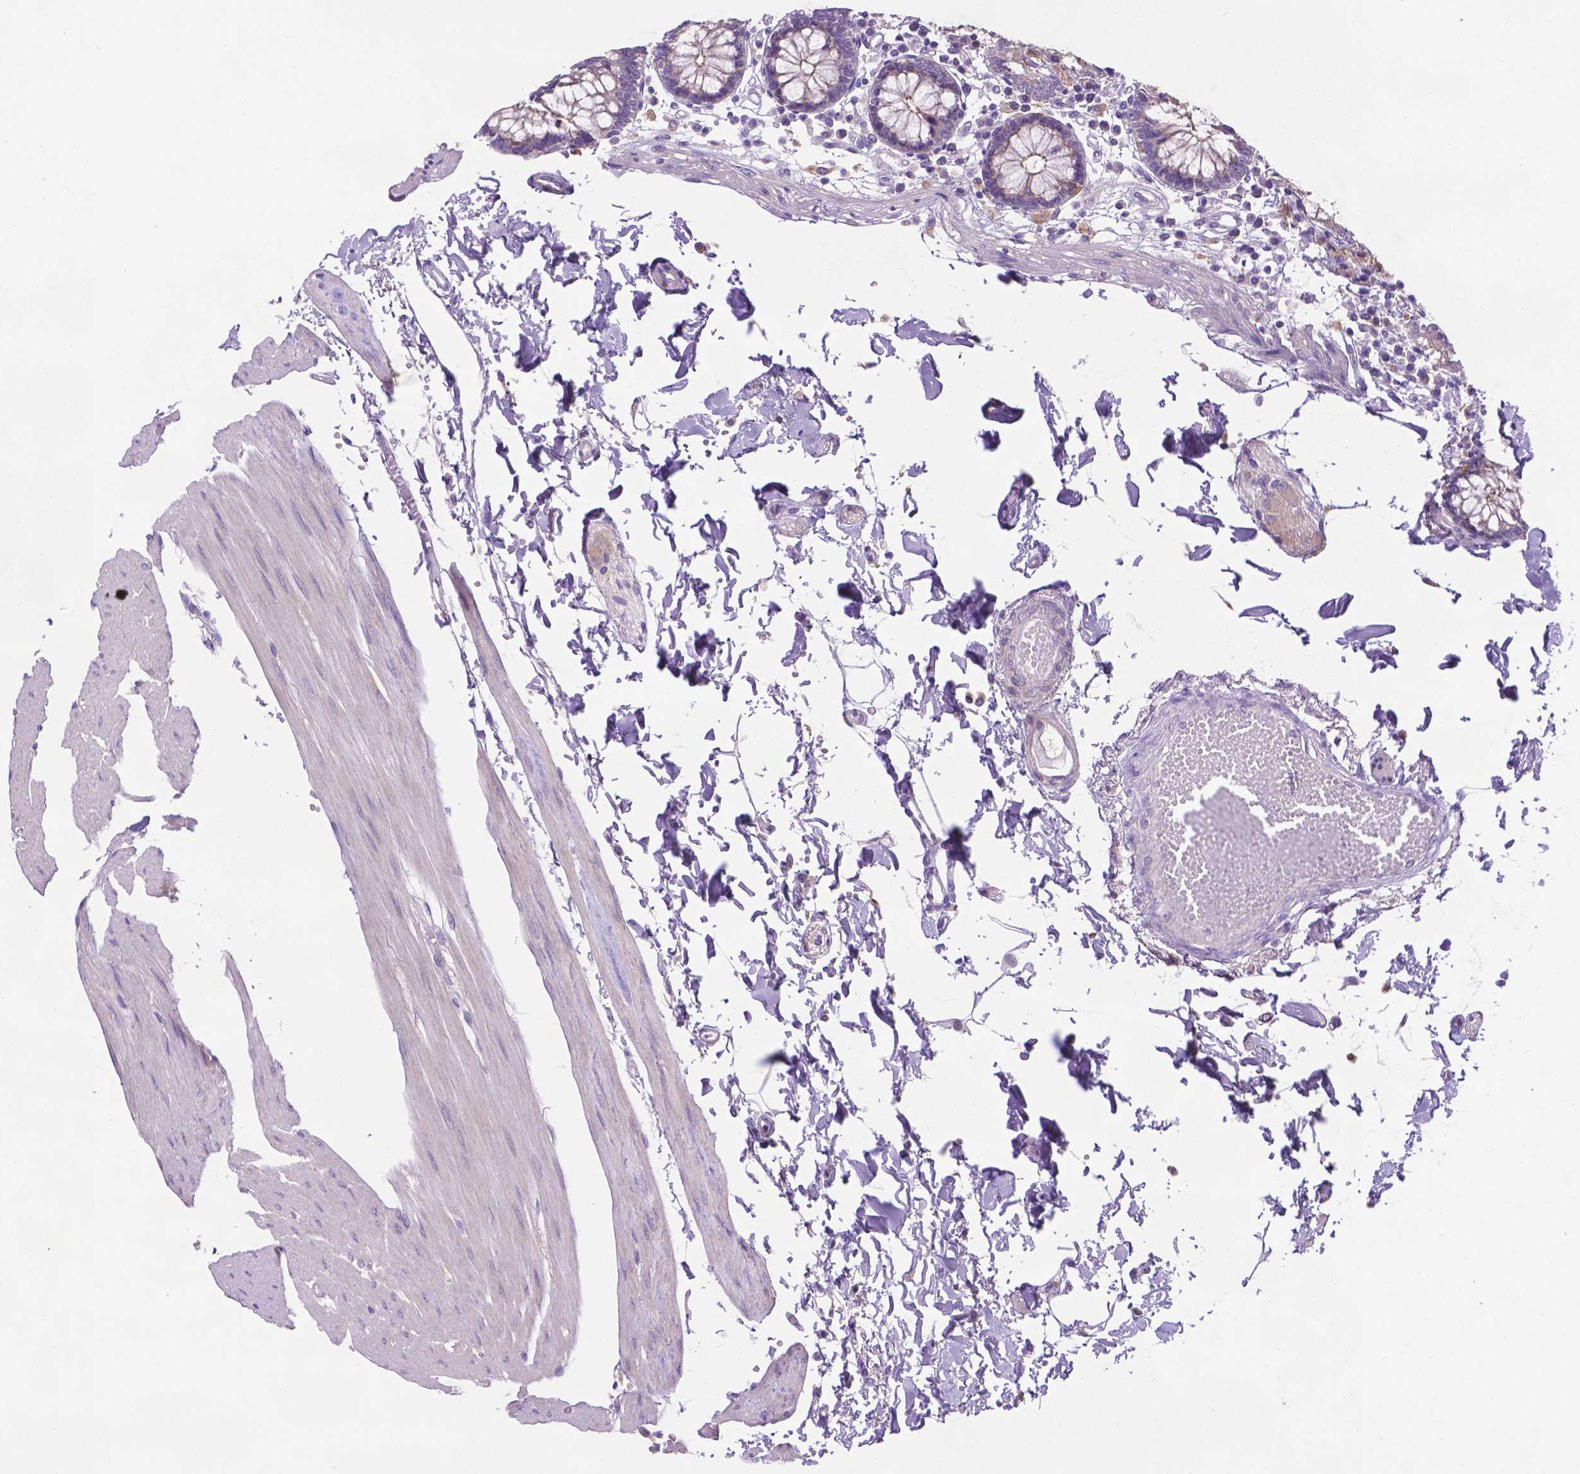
{"staining": {"intensity": "negative", "quantity": "none", "location": "none"}, "tissue": "colon", "cell_type": "Endothelial cells", "image_type": "normal", "snomed": [{"axis": "morphology", "description": "Normal tissue, NOS"}, {"axis": "morphology", "description": "Adenocarcinoma, NOS"}, {"axis": "topography", "description": "Colon"}], "caption": "Image shows no protein expression in endothelial cells of unremarkable colon.", "gene": "CDH7", "patient": {"sex": "male", "age": 83}}